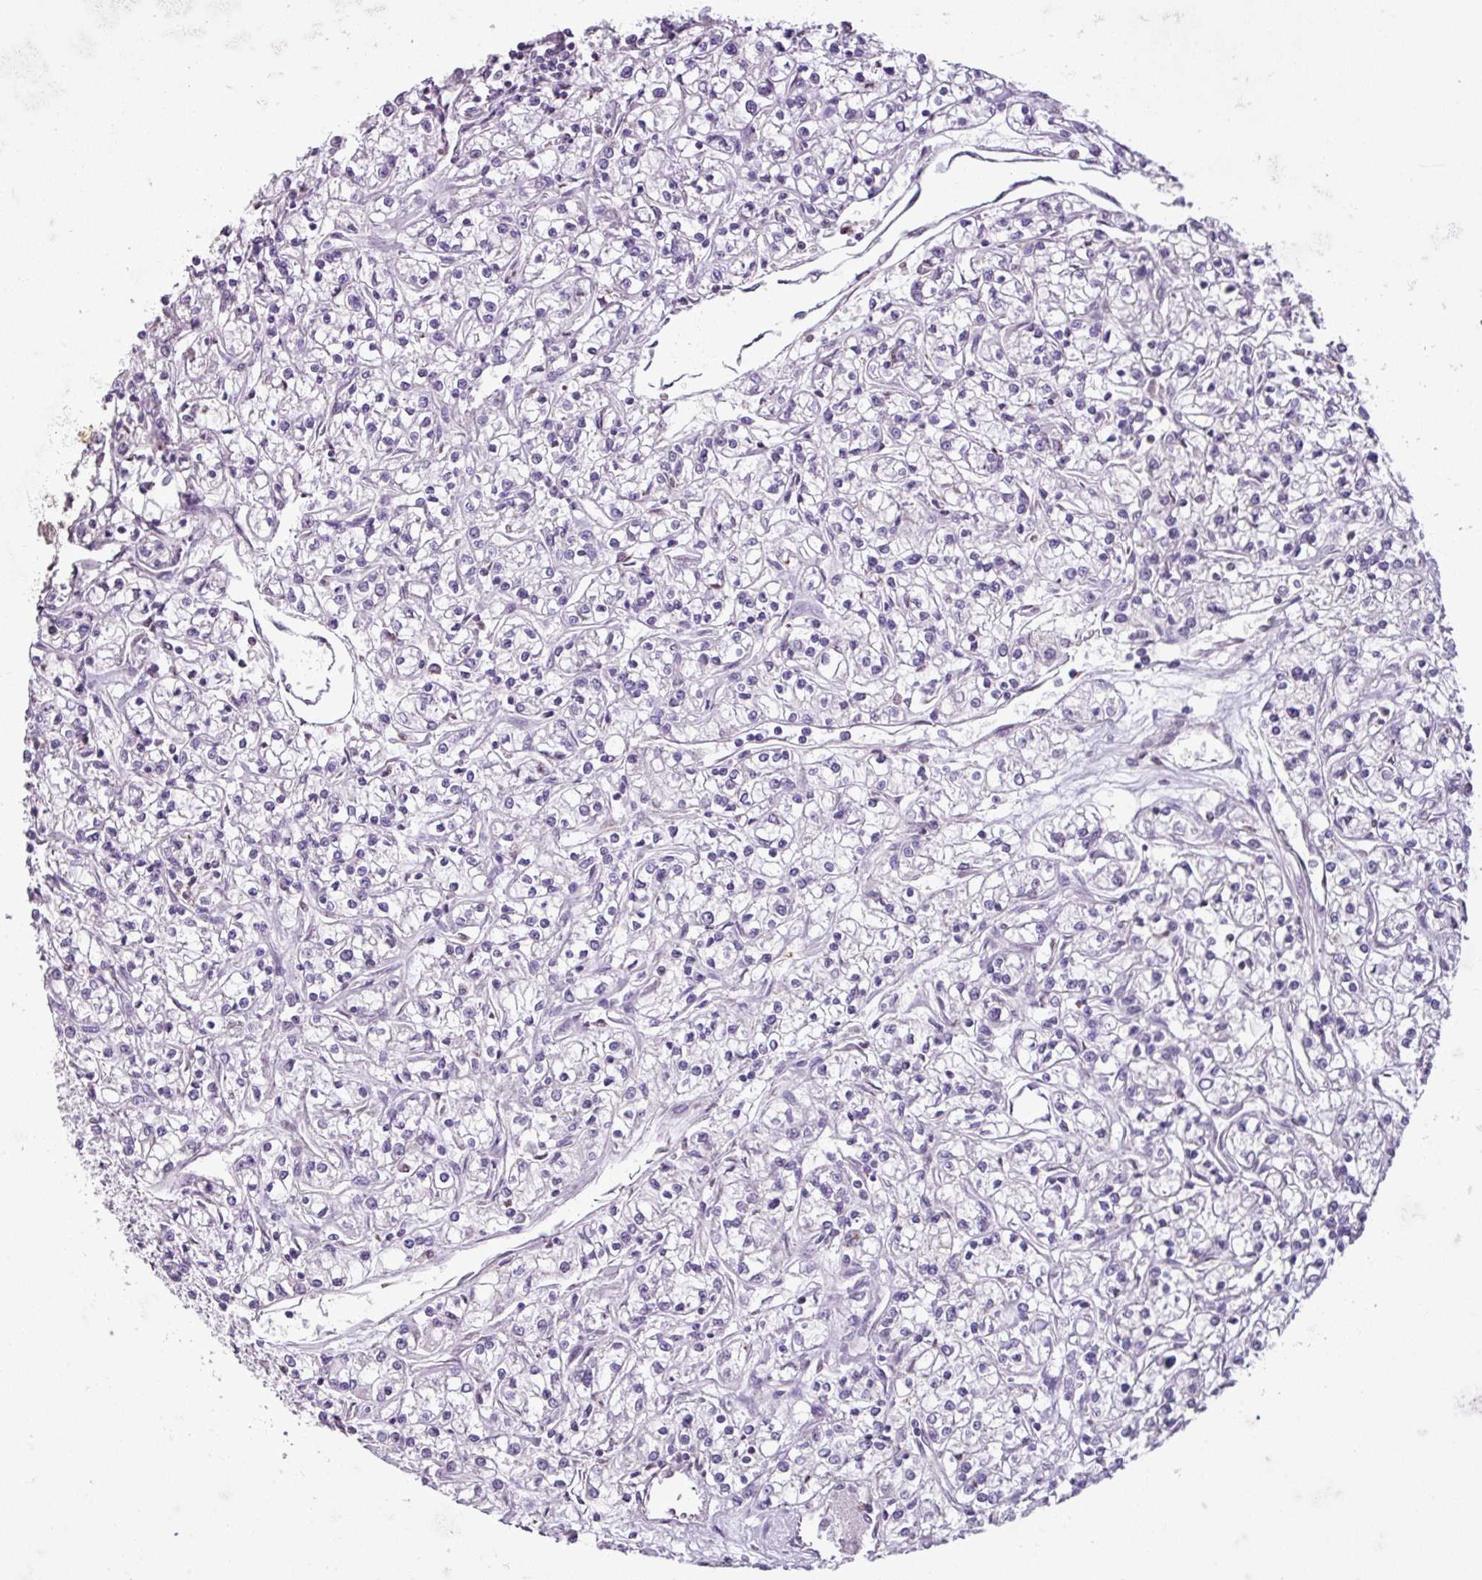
{"staining": {"intensity": "negative", "quantity": "none", "location": "none"}, "tissue": "renal cancer", "cell_type": "Tumor cells", "image_type": "cancer", "snomed": [{"axis": "morphology", "description": "Adenocarcinoma, NOS"}, {"axis": "topography", "description": "Kidney"}], "caption": "DAB immunohistochemical staining of renal cancer demonstrates no significant expression in tumor cells.", "gene": "ZNF667", "patient": {"sex": "female", "age": 59}}